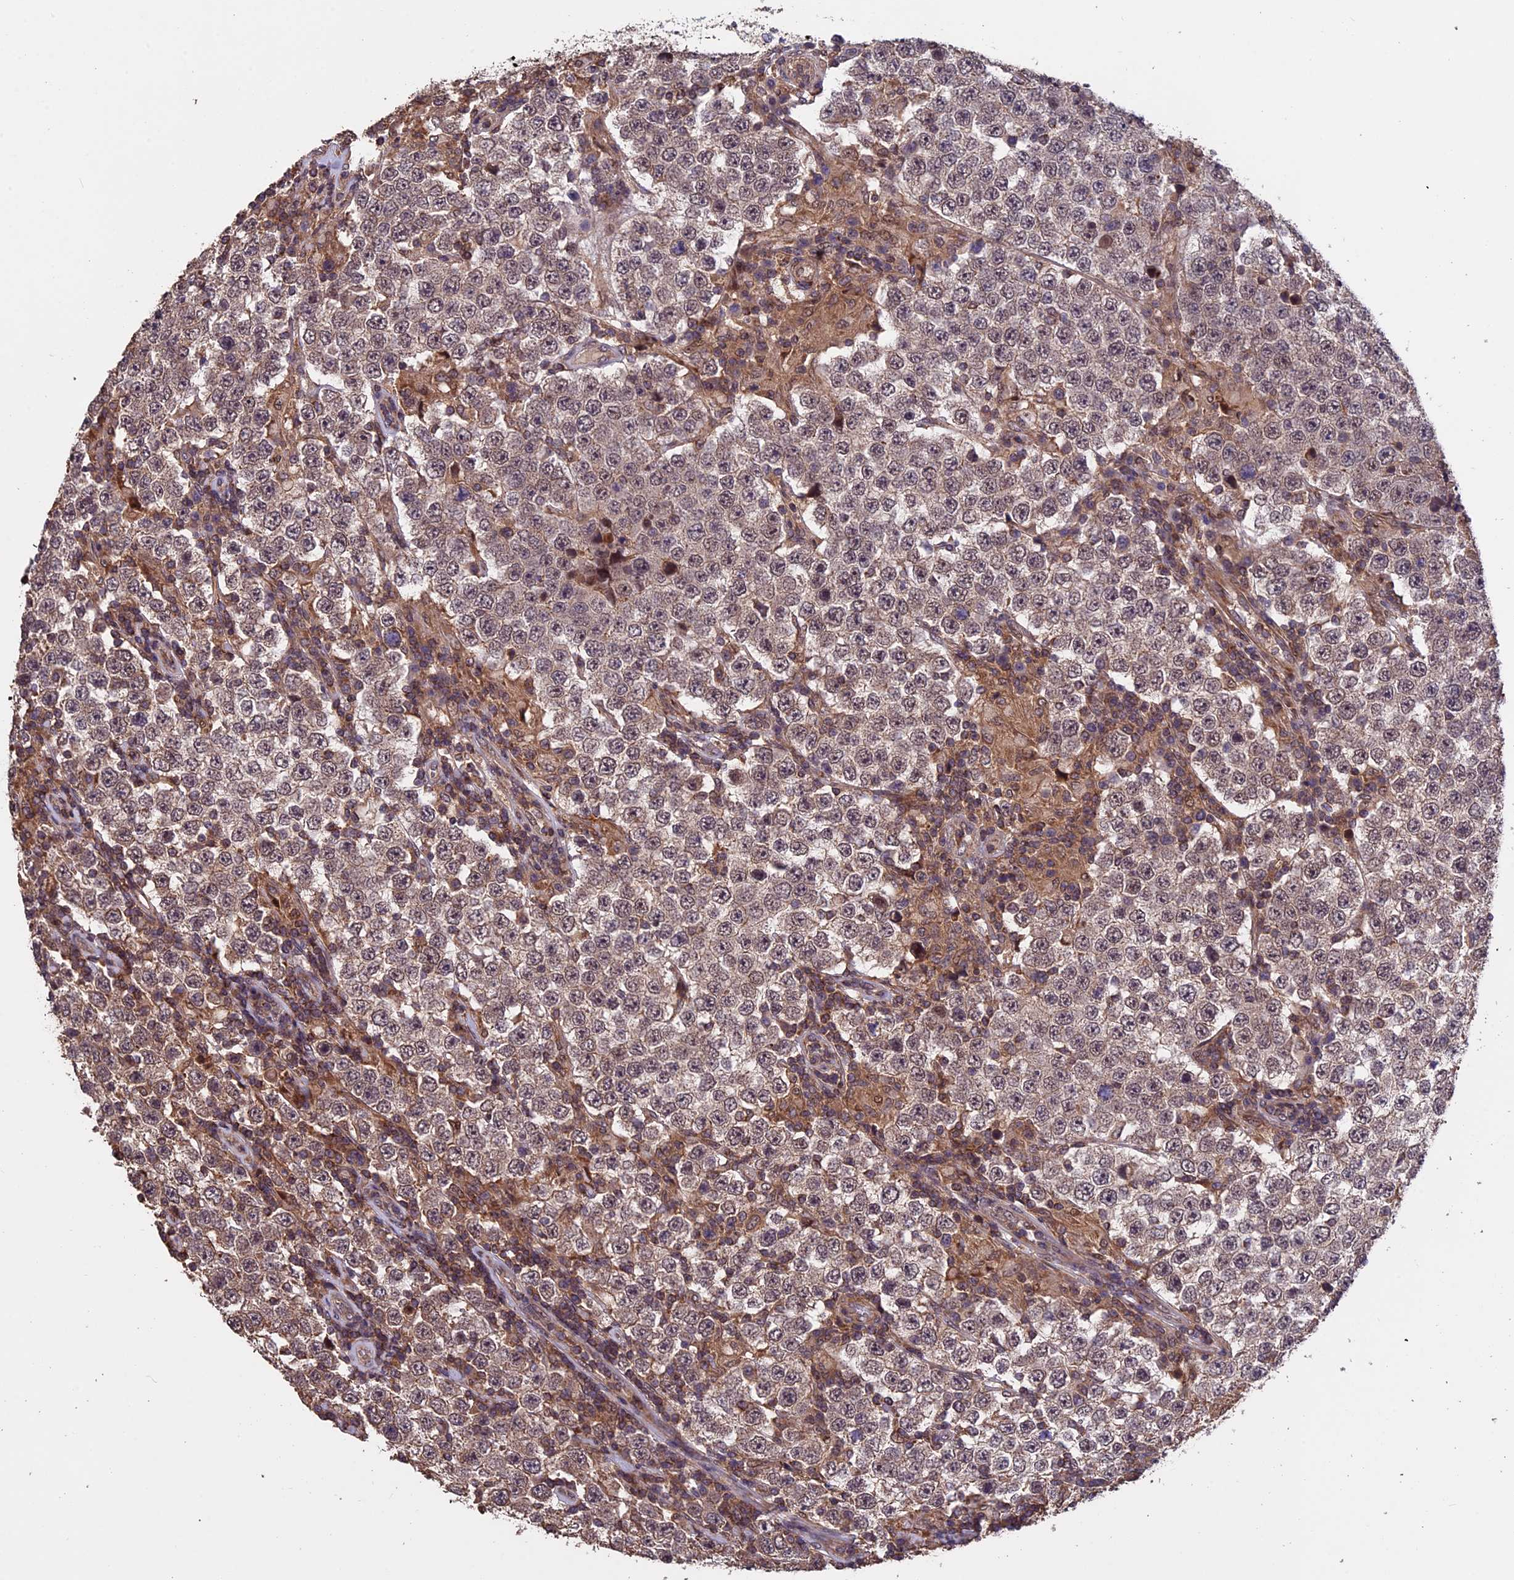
{"staining": {"intensity": "weak", "quantity": ">75%", "location": "cytoplasmic/membranous"}, "tissue": "testis cancer", "cell_type": "Tumor cells", "image_type": "cancer", "snomed": [{"axis": "morphology", "description": "Normal tissue, NOS"}, {"axis": "morphology", "description": "Urothelial carcinoma, High grade"}, {"axis": "morphology", "description": "Seminoma, NOS"}, {"axis": "morphology", "description": "Carcinoma, Embryonal, NOS"}, {"axis": "topography", "description": "Urinary bladder"}, {"axis": "topography", "description": "Testis"}], "caption": "A histopathology image of human testis cancer stained for a protein reveals weak cytoplasmic/membranous brown staining in tumor cells.", "gene": "PKD2L2", "patient": {"sex": "male", "age": 41}}